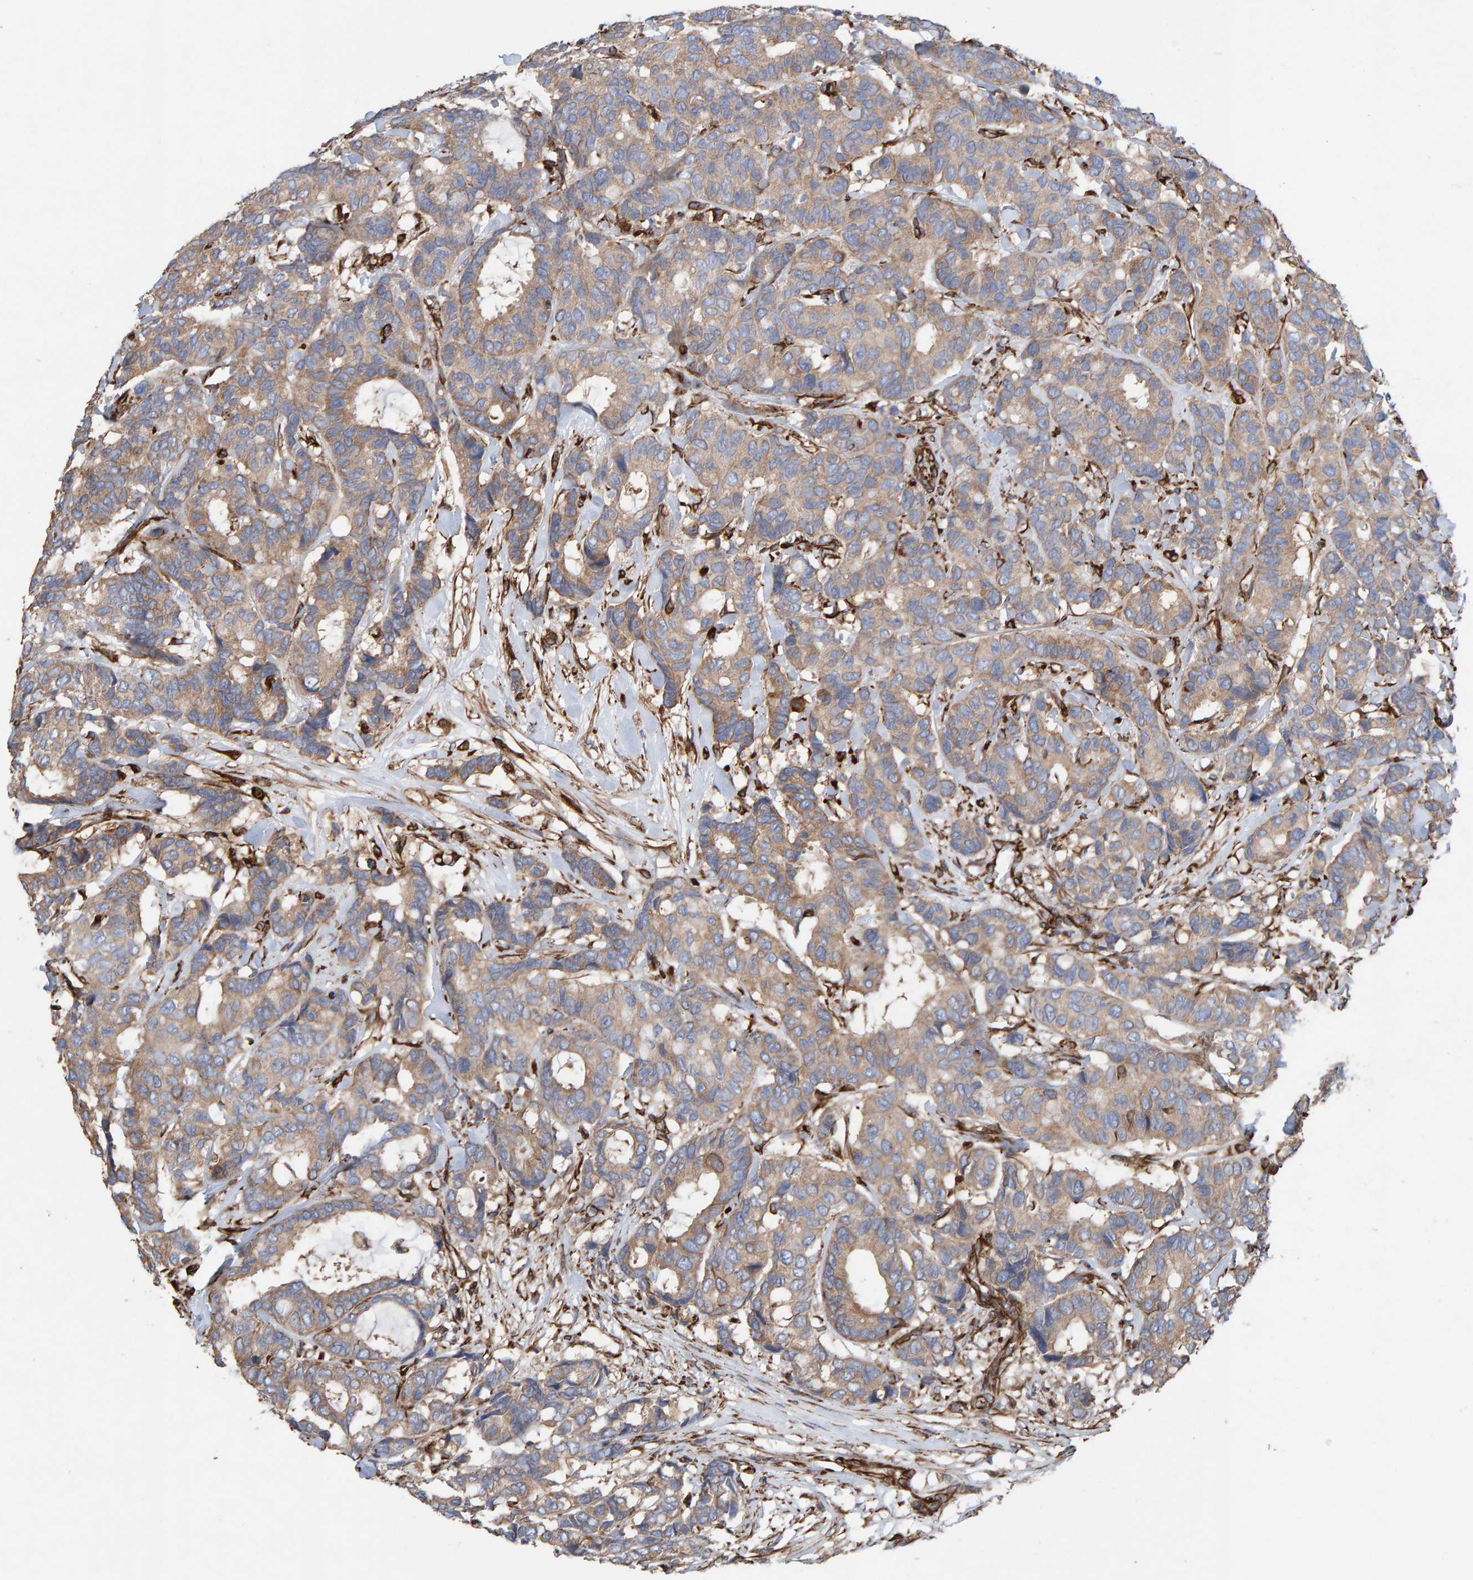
{"staining": {"intensity": "weak", "quantity": ">75%", "location": "cytoplasmic/membranous"}, "tissue": "breast cancer", "cell_type": "Tumor cells", "image_type": "cancer", "snomed": [{"axis": "morphology", "description": "Duct carcinoma"}, {"axis": "topography", "description": "Breast"}], "caption": "Weak cytoplasmic/membranous protein expression is present in about >75% of tumor cells in breast cancer.", "gene": "ZNF347", "patient": {"sex": "female", "age": 87}}